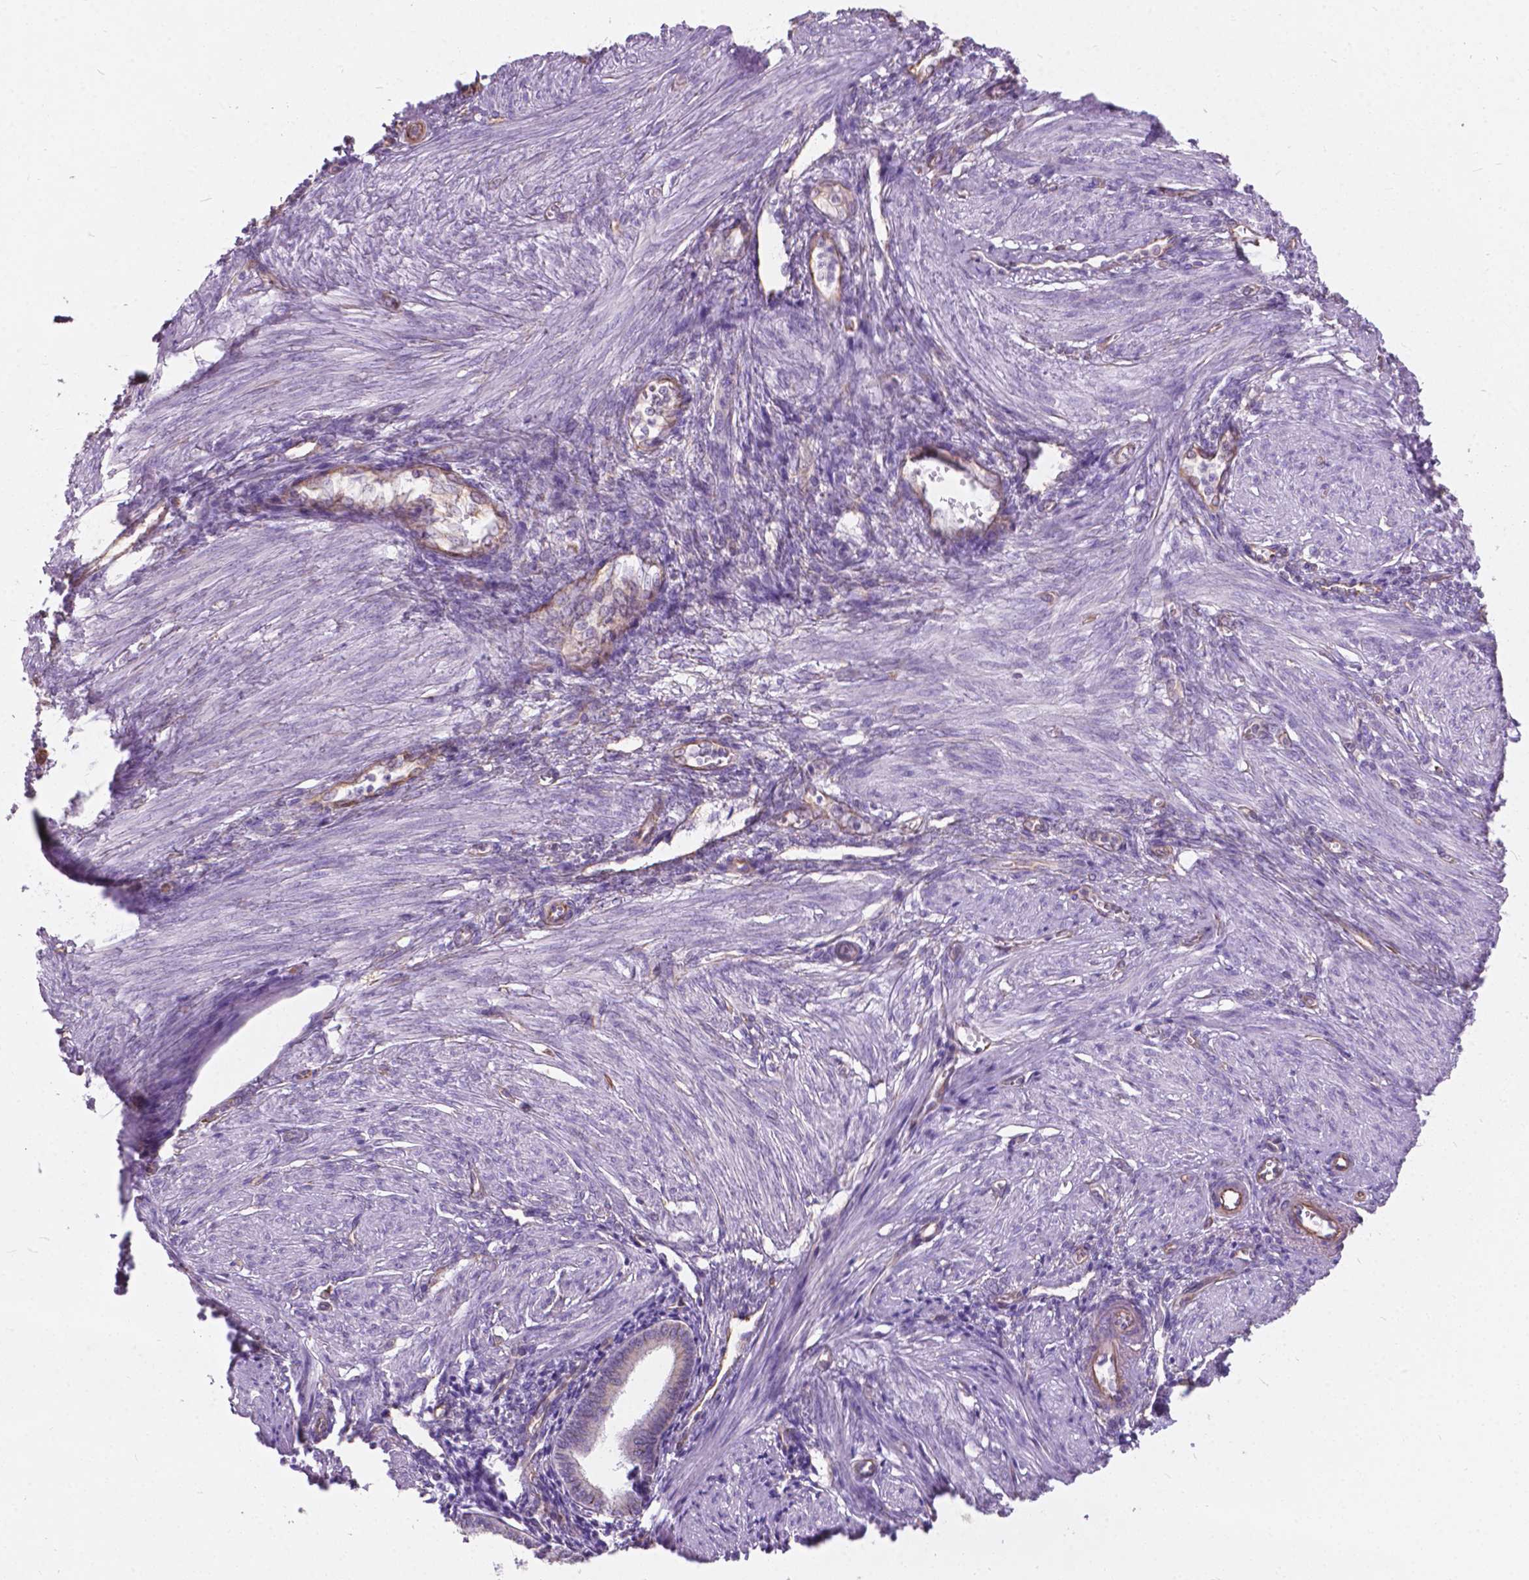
{"staining": {"intensity": "negative", "quantity": "none", "location": "none"}, "tissue": "endometrium", "cell_type": "Cells in endometrial stroma", "image_type": "normal", "snomed": [{"axis": "morphology", "description": "Normal tissue, NOS"}, {"axis": "topography", "description": "Endometrium"}], "caption": "High power microscopy micrograph of an IHC image of normal endometrium, revealing no significant expression in cells in endometrial stroma.", "gene": "AMOT", "patient": {"sex": "female", "age": 42}}